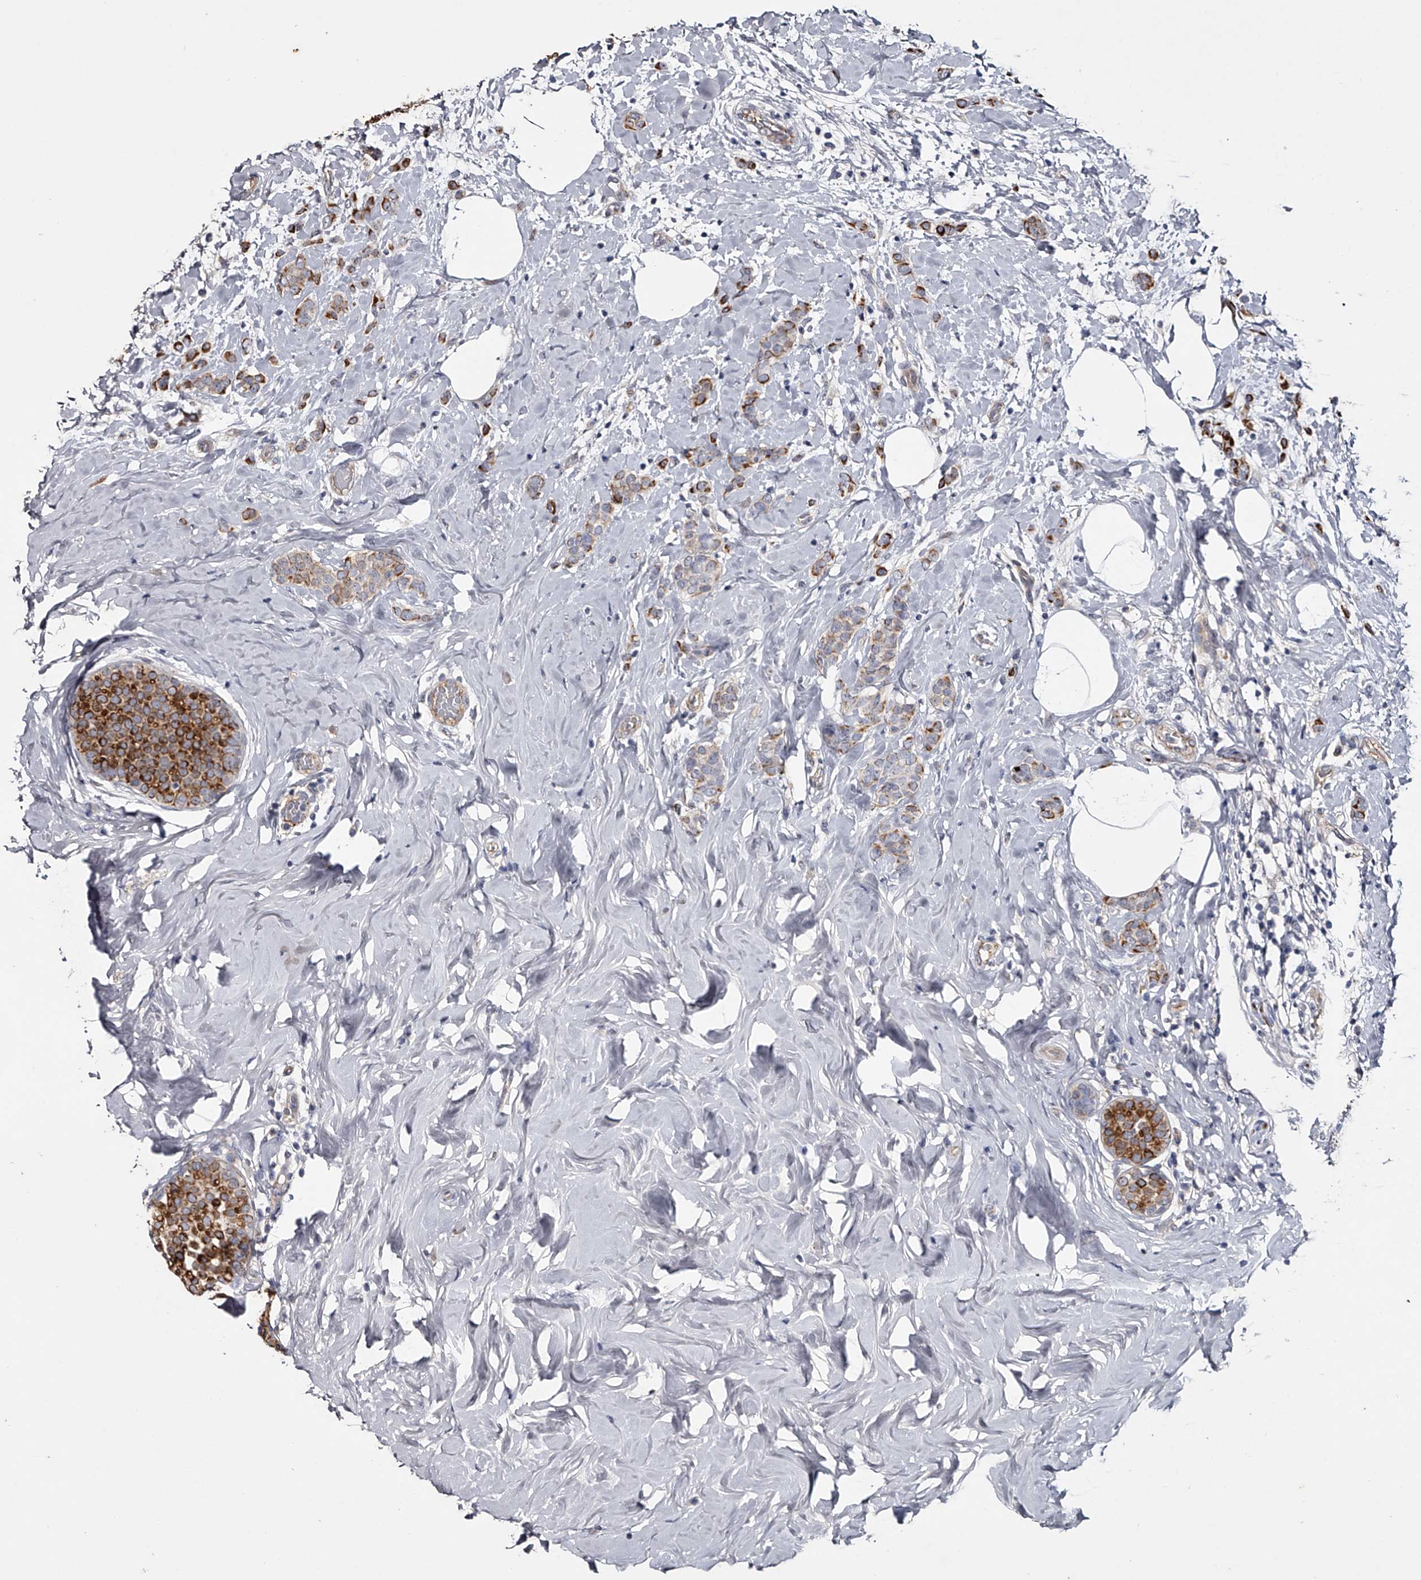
{"staining": {"intensity": "strong", "quantity": "25%-75%", "location": "cytoplasmic/membranous"}, "tissue": "breast cancer", "cell_type": "Tumor cells", "image_type": "cancer", "snomed": [{"axis": "morphology", "description": "Lobular carcinoma, in situ"}, {"axis": "morphology", "description": "Lobular carcinoma"}, {"axis": "topography", "description": "Breast"}], "caption": "Protein expression analysis of lobular carcinoma (breast) demonstrates strong cytoplasmic/membranous positivity in about 25%-75% of tumor cells.", "gene": "MDN1", "patient": {"sex": "female", "age": 41}}